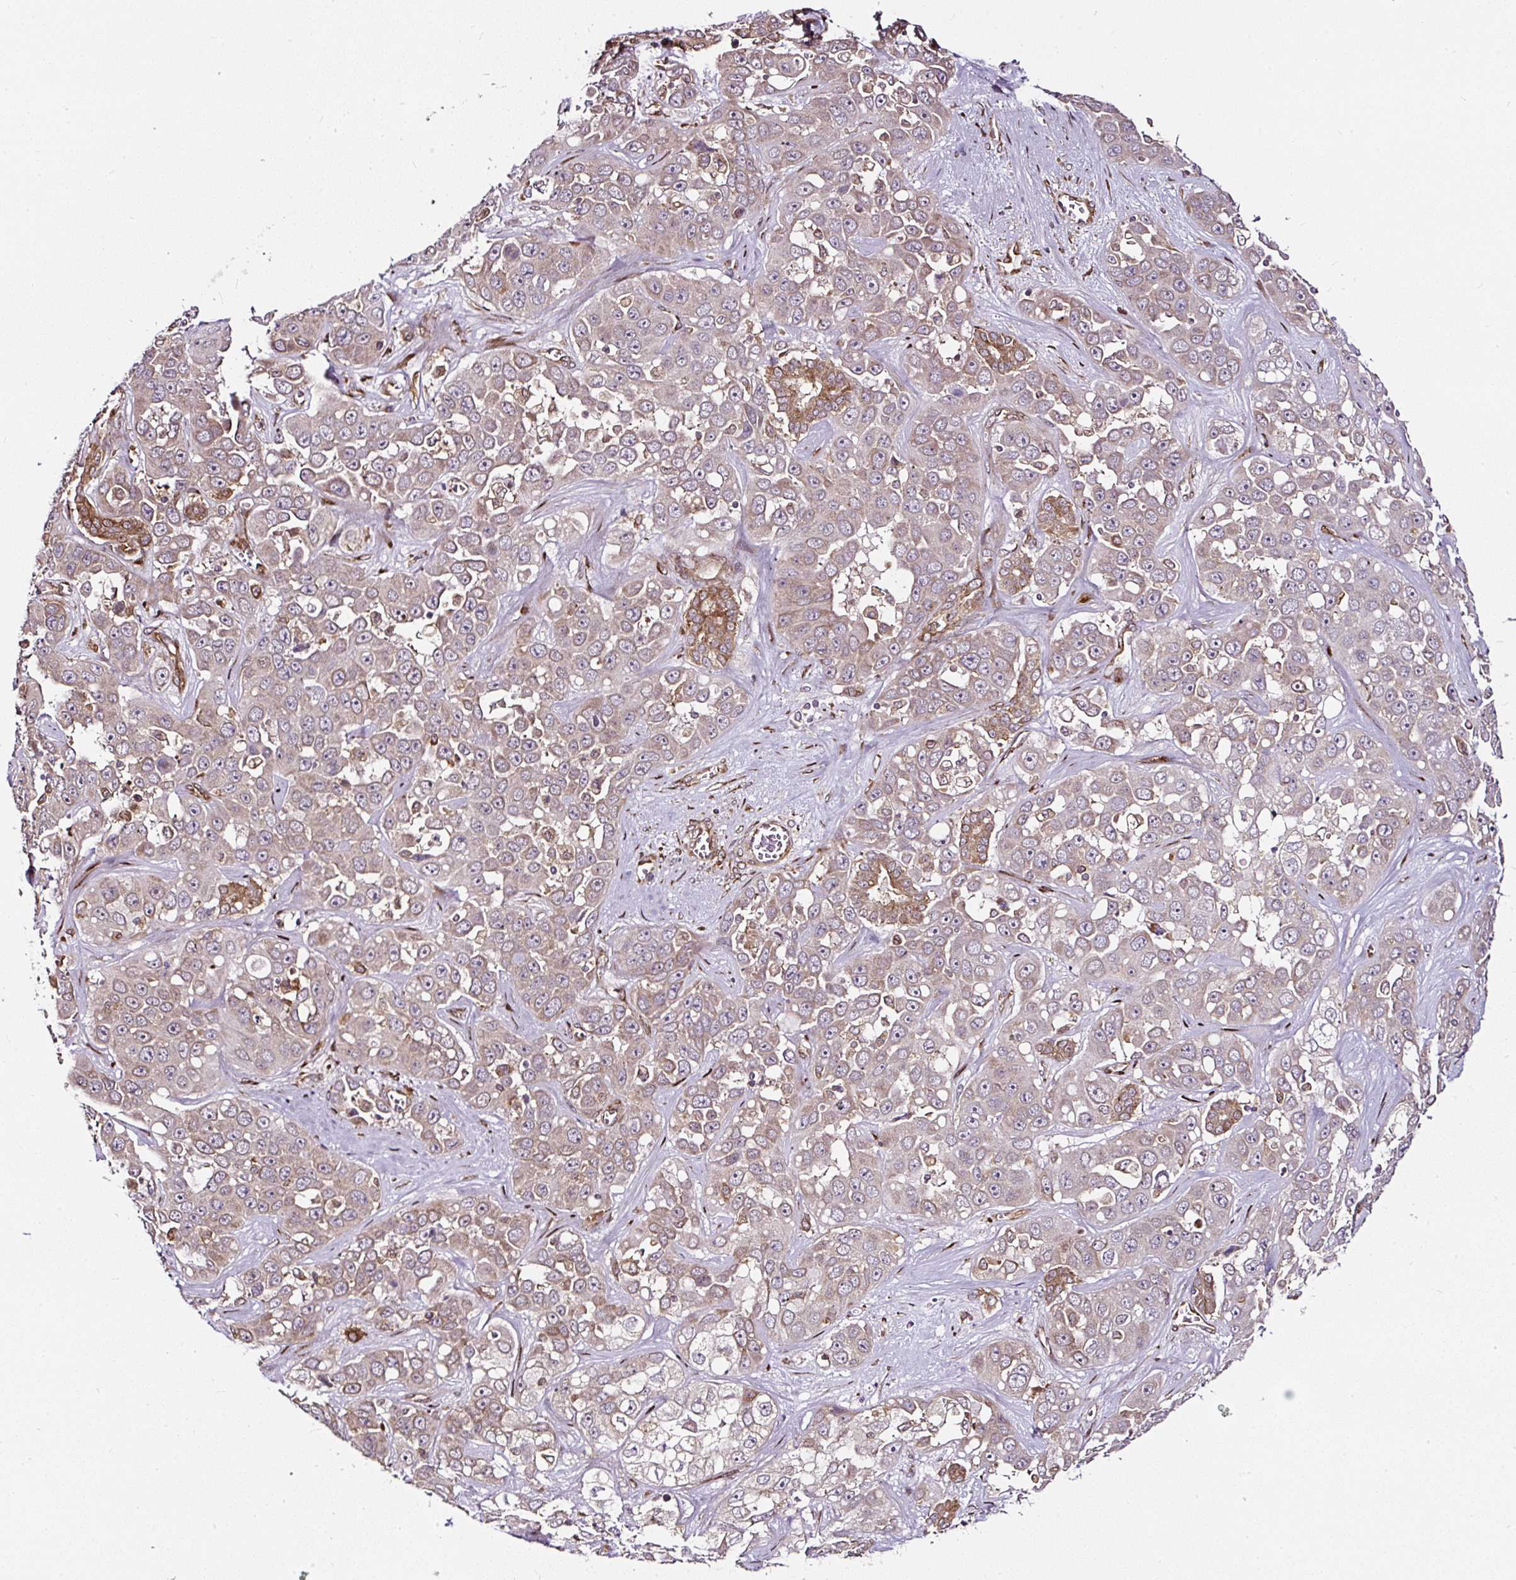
{"staining": {"intensity": "moderate", "quantity": "25%-75%", "location": "cytoplasmic/membranous"}, "tissue": "liver cancer", "cell_type": "Tumor cells", "image_type": "cancer", "snomed": [{"axis": "morphology", "description": "Cholangiocarcinoma"}, {"axis": "topography", "description": "Liver"}], "caption": "Liver cancer stained with immunohistochemistry (IHC) reveals moderate cytoplasmic/membranous staining in approximately 25%-75% of tumor cells. (DAB (3,3'-diaminobenzidine) IHC with brightfield microscopy, high magnification).", "gene": "KDM4E", "patient": {"sex": "female", "age": 52}}